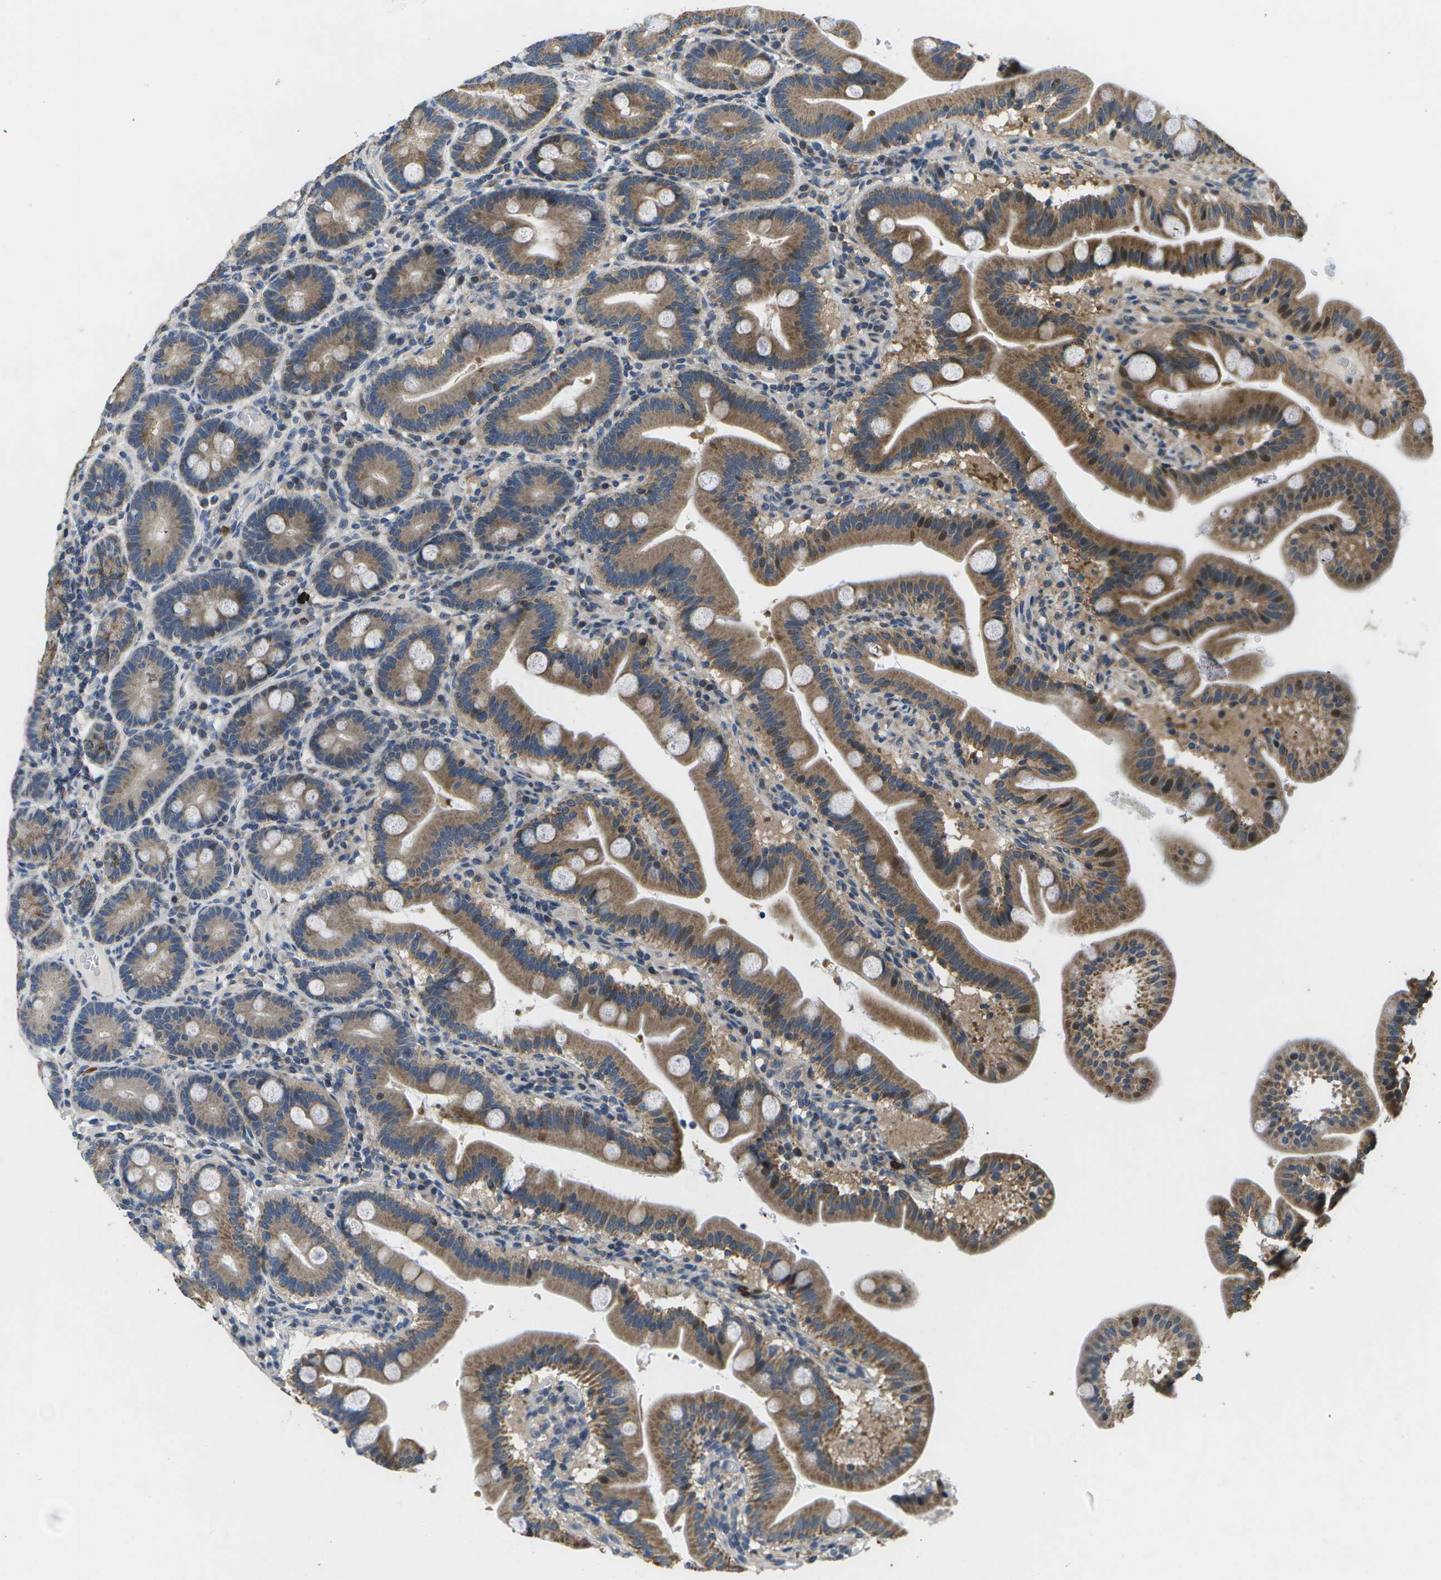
{"staining": {"intensity": "moderate", "quantity": ">75%", "location": "cytoplasmic/membranous"}, "tissue": "duodenum", "cell_type": "Glandular cells", "image_type": "normal", "snomed": [{"axis": "morphology", "description": "Normal tissue, NOS"}, {"axis": "topography", "description": "Duodenum"}], "caption": "Moderate cytoplasmic/membranous protein staining is present in about >75% of glandular cells in duodenum.", "gene": "GALNT15", "patient": {"sex": "male", "age": 54}}